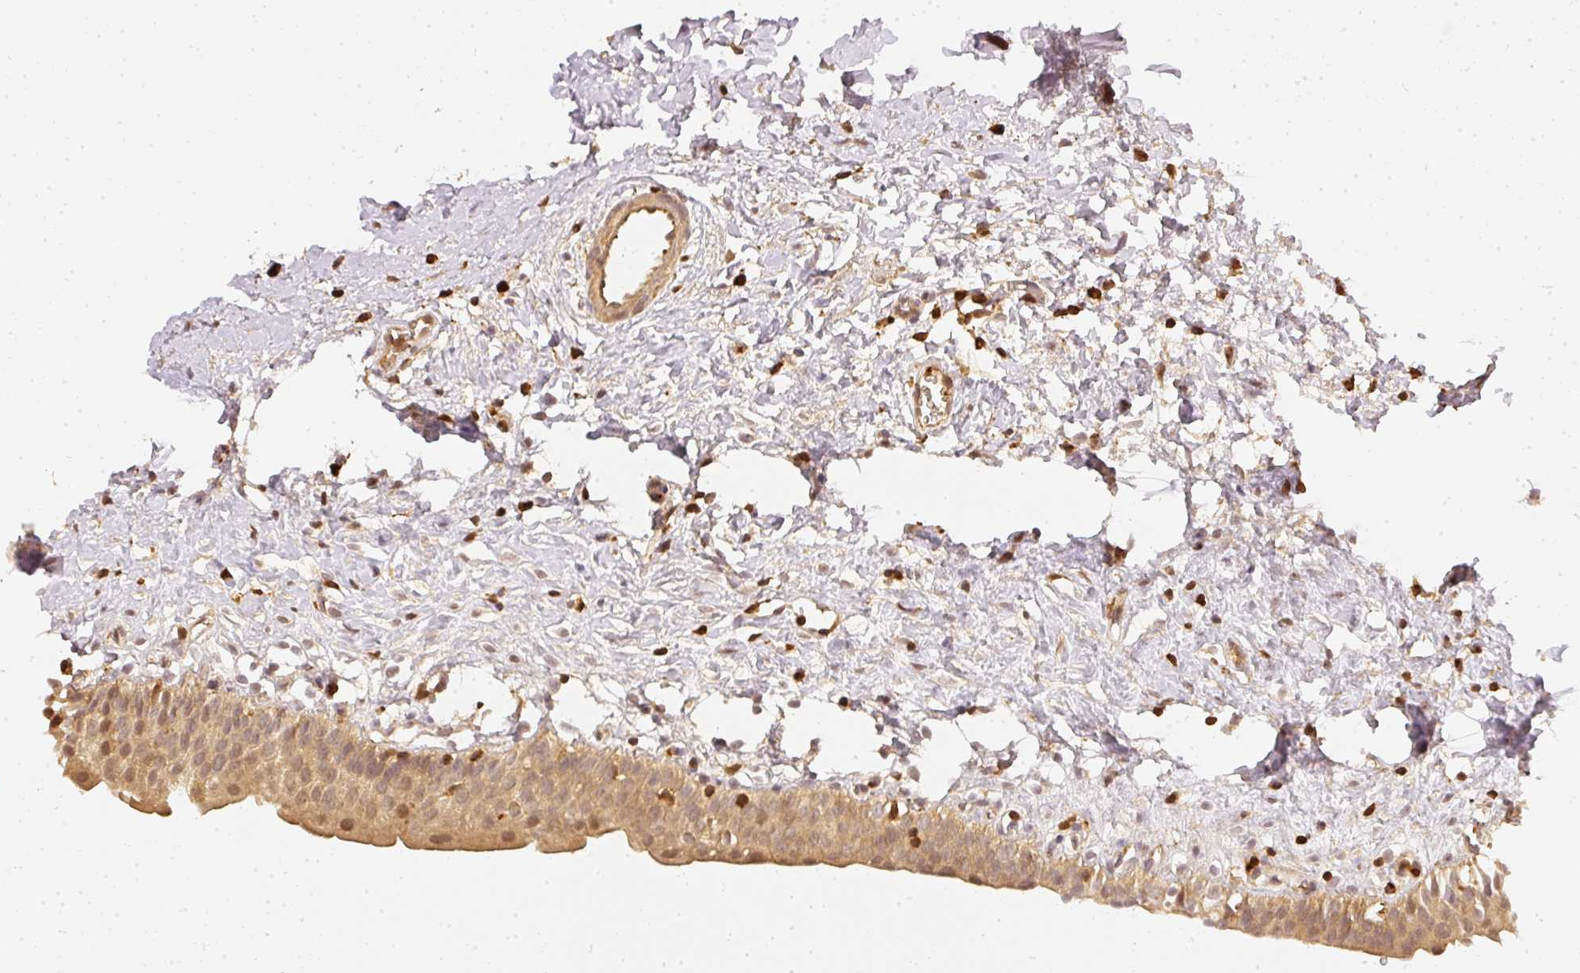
{"staining": {"intensity": "moderate", "quantity": ">75%", "location": "cytoplasmic/membranous,nuclear"}, "tissue": "urinary bladder", "cell_type": "Urothelial cells", "image_type": "normal", "snomed": [{"axis": "morphology", "description": "Normal tissue, NOS"}, {"axis": "topography", "description": "Urinary bladder"}], "caption": "Urothelial cells display moderate cytoplasmic/membranous,nuclear expression in approximately >75% of cells in benign urinary bladder. (brown staining indicates protein expression, while blue staining denotes nuclei).", "gene": "PFN1", "patient": {"sex": "male", "age": 51}}